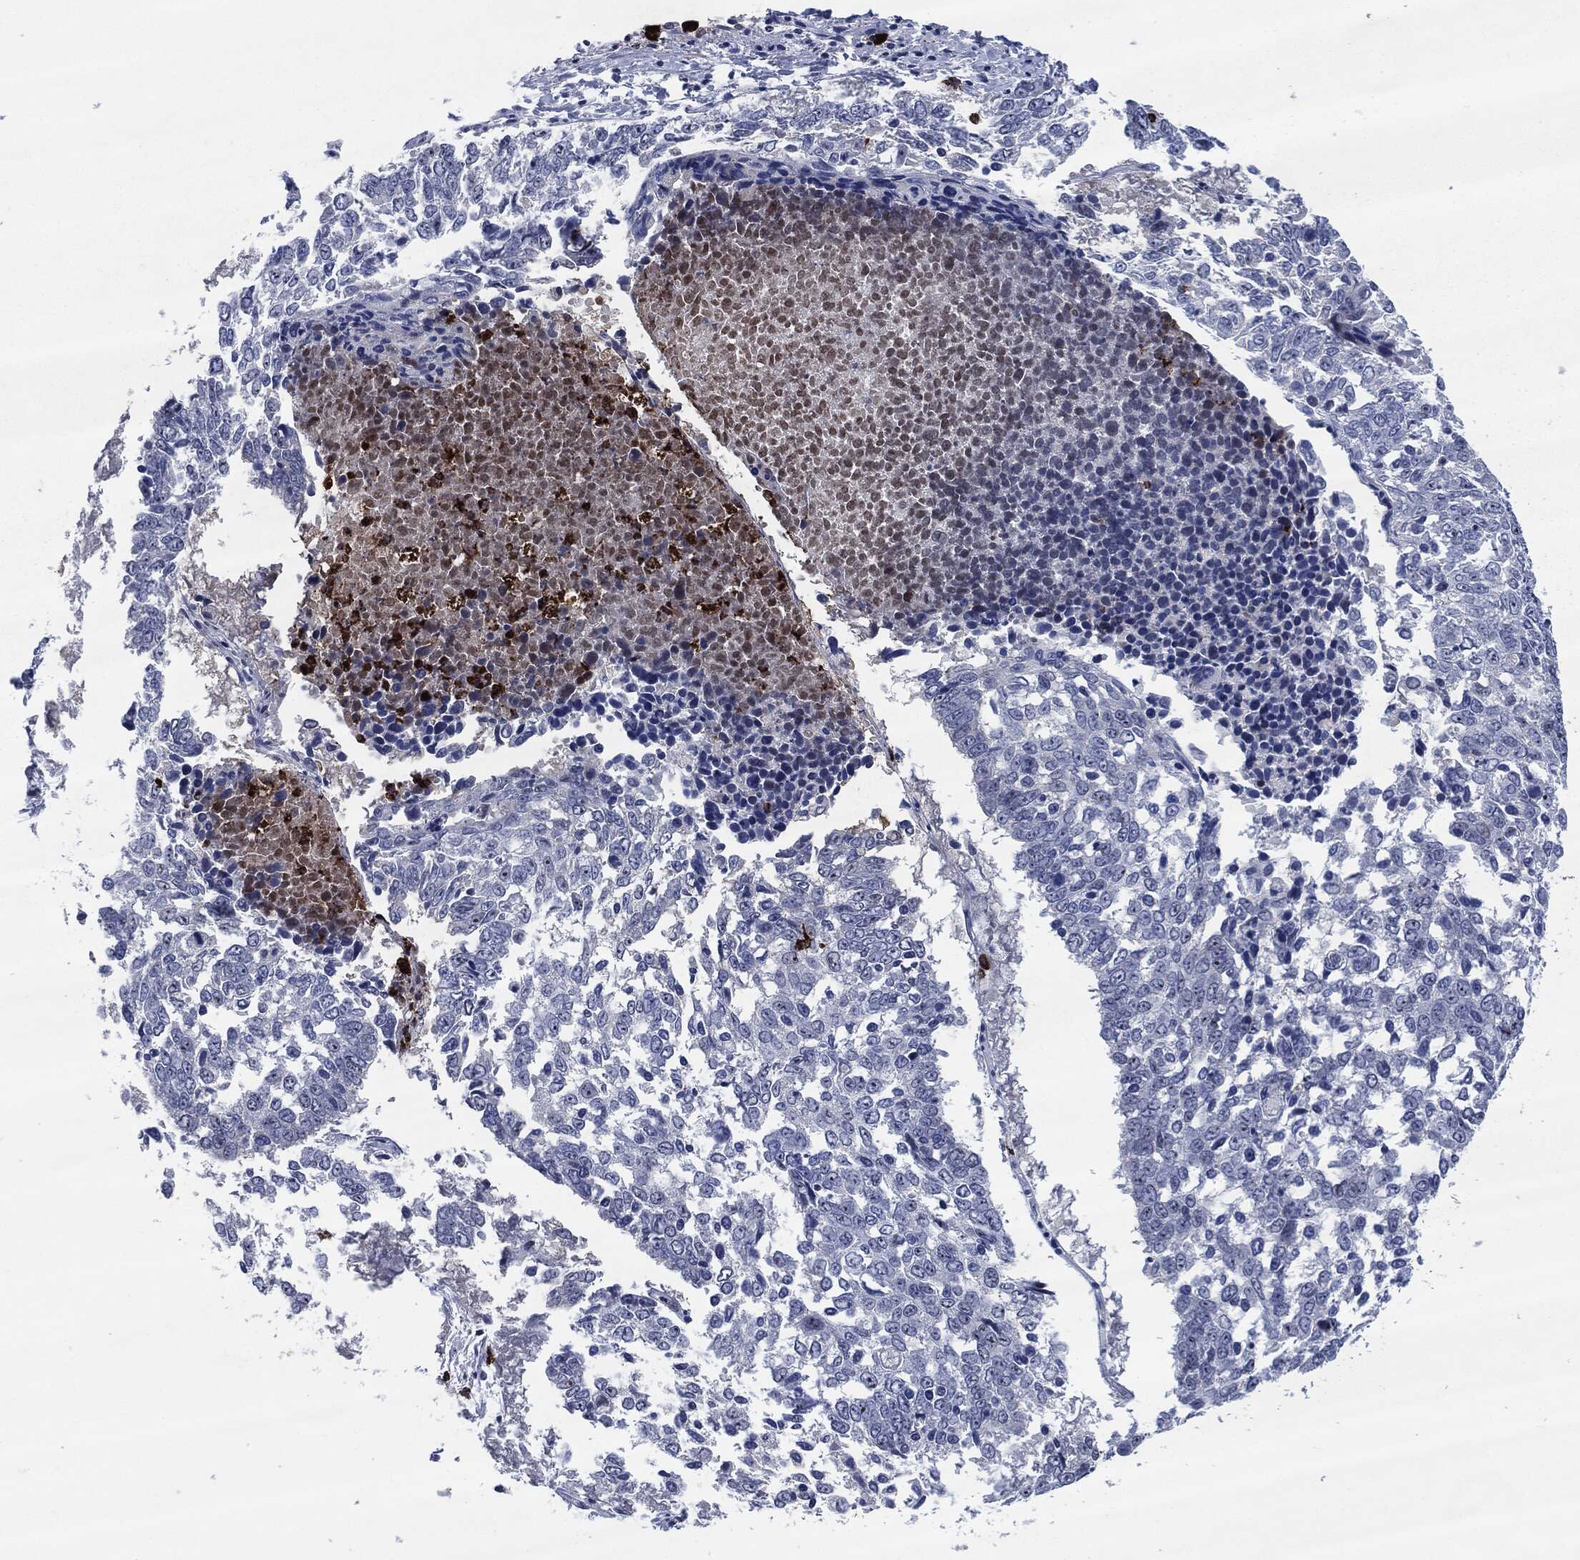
{"staining": {"intensity": "negative", "quantity": "none", "location": "none"}, "tissue": "lung cancer", "cell_type": "Tumor cells", "image_type": "cancer", "snomed": [{"axis": "morphology", "description": "Squamous cell carcinoma, NOS"}, {"axis": "topography", "description": "Lung"}], "caption": "Photomicrograph shows no protein positivity in tumor cells of lung cancer (squamous cell carcinoma) tissue.", "gene": "MPO", "patient": {"sex": "male", "age": 82}}